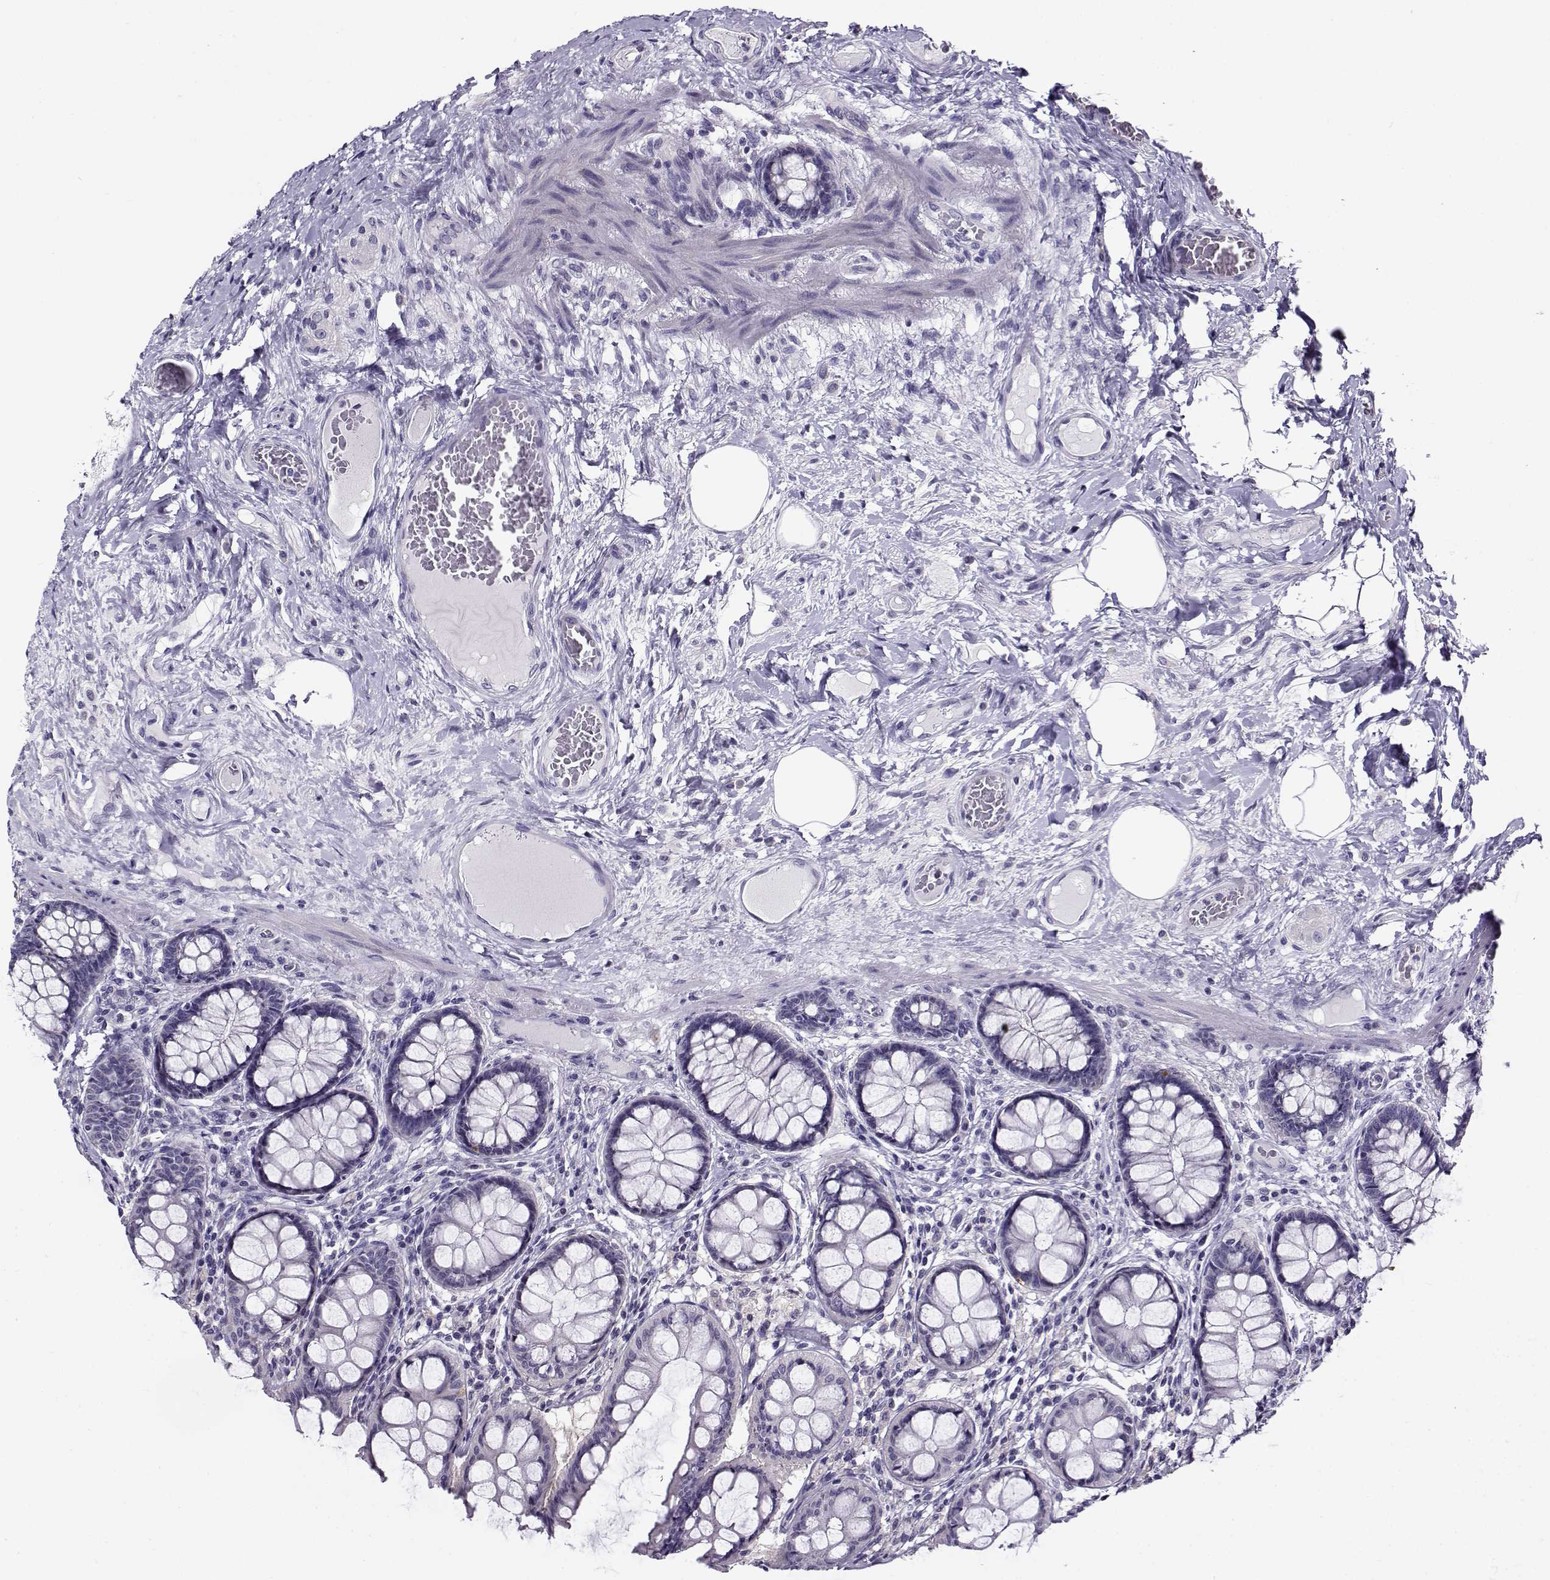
{"staining": {"intensity": "negative", "quantity": "none", "location": "none"}, "tissue": "colon", "cell_type": "Endothelial cells", "image_type": "normal", "snomed": [{"axis": "morphology", "description": "Normal tissue, NOS"}, {"axis": "topography", "description": "Colon"}], "caption": "A high-resolution photomicrograph shows immunohistochemistry staining of normal colon, which displays no significant staining in endothelial cells. (DAB (3,3'-diaminobenzidine) immunohistochemistry, high magnification).", "gene": "FEZF1", "patient": {"sex": "female", "age": 65}}